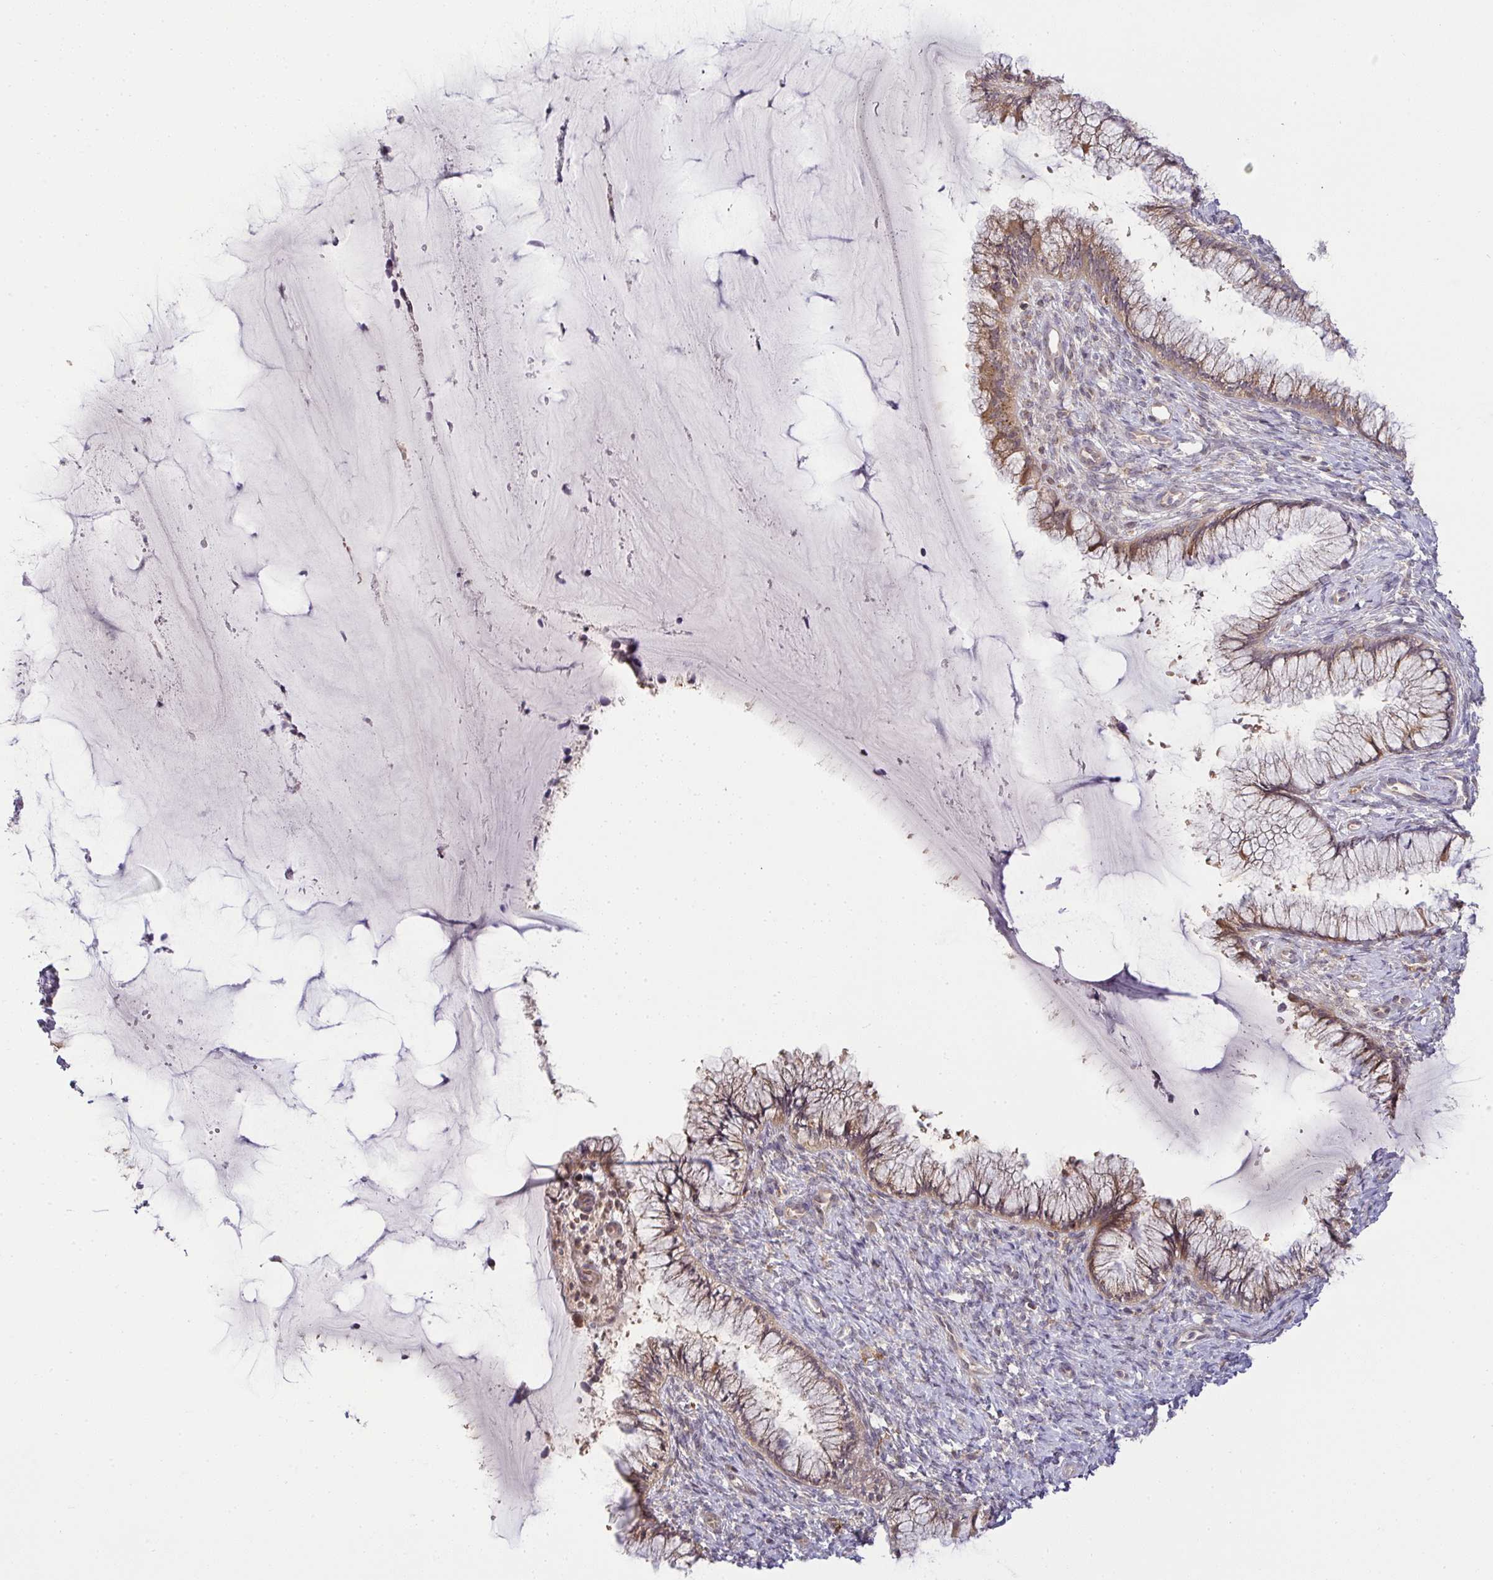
{"staining": {"intensity": "moderate", "quantity": ">75%", "location": "cytoplasmic/membranous"}, "tissue": "cervix", "cell_type": "Glandular cells", "image_type": "normal", "snomed": [{"axis": "morphology", "description": "Normal tissue, NOS"}, {"axis": "topography", "description": "Cervix"}], "caption": "This image reveals unremarkable cervix stained with immunohistochemistry to label a protein in brown. The cytoplasmic/membranous of glandular cells show moderate positivity for the protein. Nuclei are counter-stained blue.", "gene": "SLC9A6", "patient": {"sex": "female", "age": 37}}